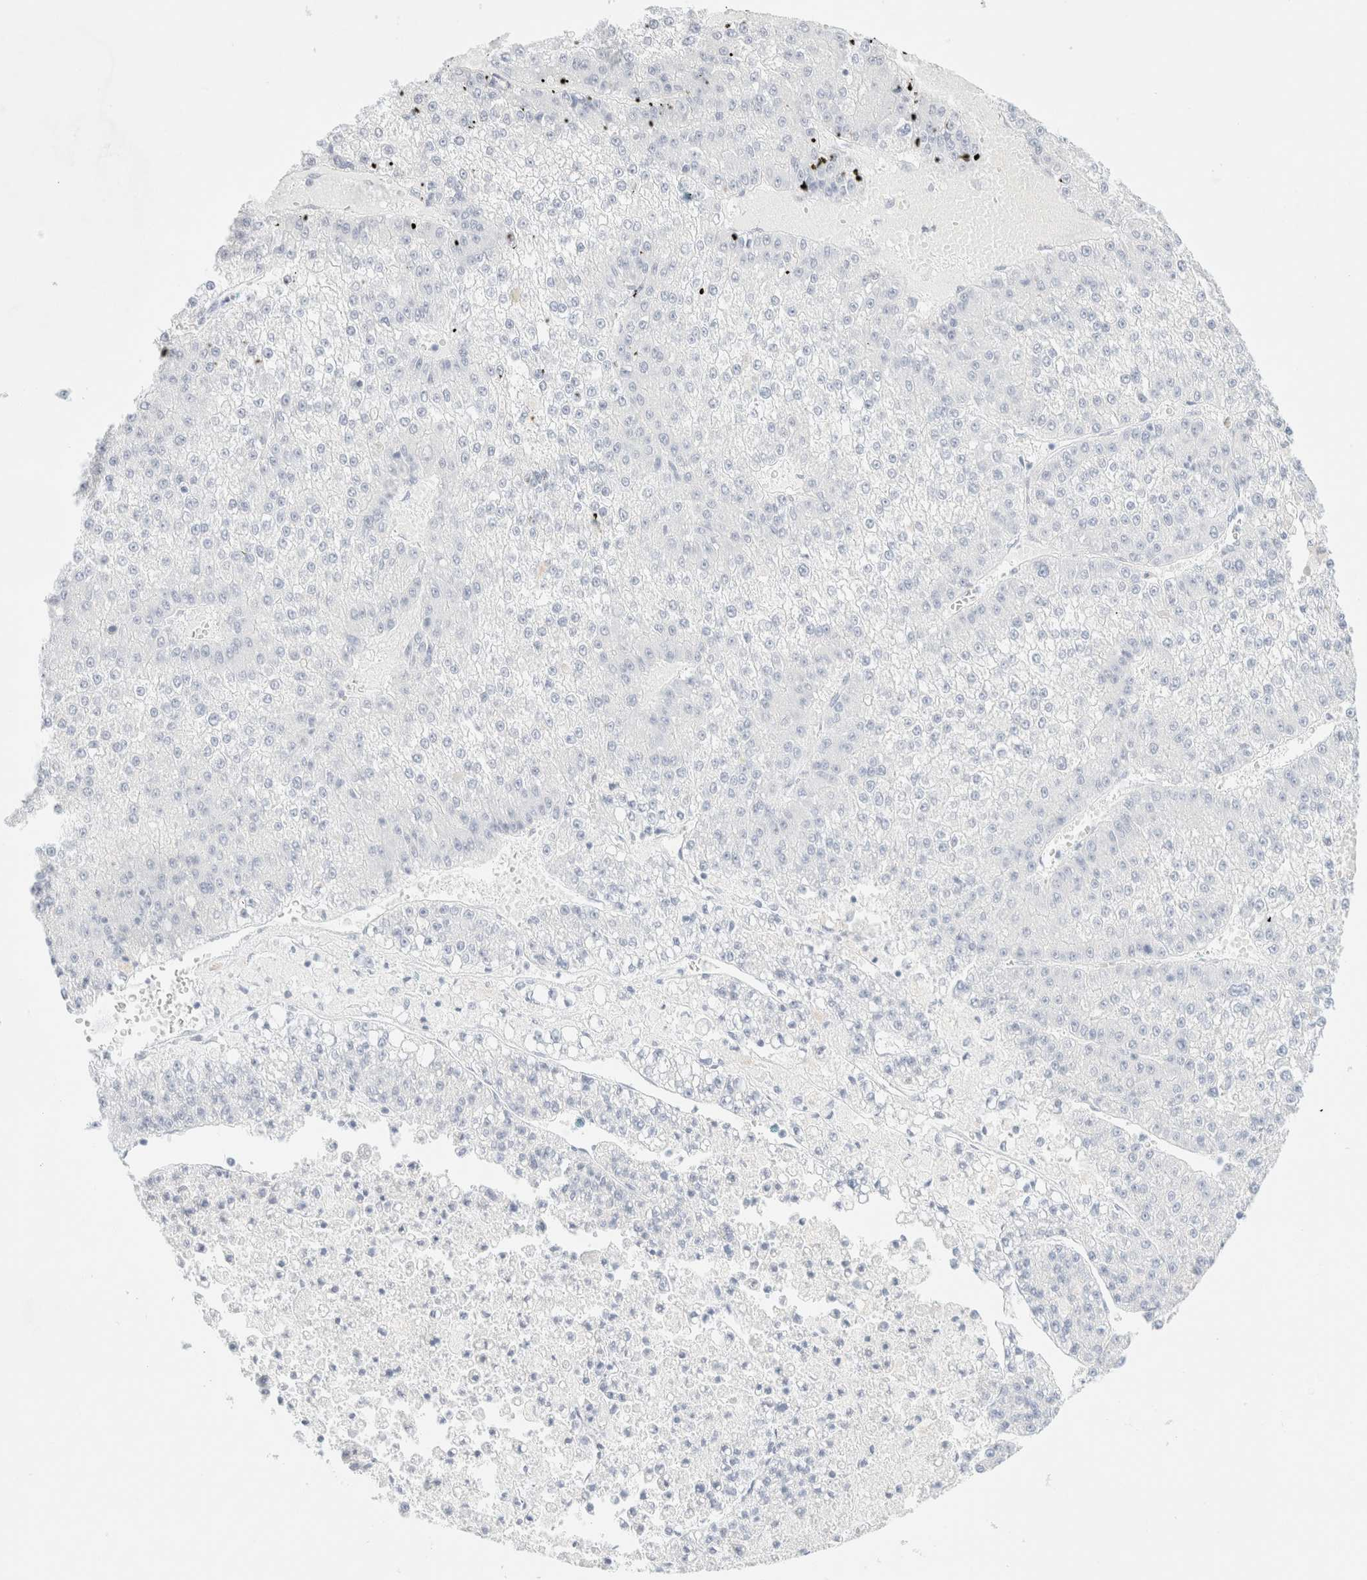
{"staining": {"intensity": "negative", "quantity": "none", "location": "none"}, "tissue": "liver cancer", "cell_type": "Tumor cells", "image_type": "cancer", "snomed": [{"axis": "morphology", "description": "Carcinoma, Hepatocellular, NOS"}, {"axis": "topography", "description": "Liver"}], "caption": "High power microscopy image of an immunohistochemistry (IHC) micrograph of hepatocellular carcinoma (liver), revealing no significant staining in tumor cells. (DAB (3,3'-diaminobenzidine) immunohistochemistry (IHC) with hematoxylin counter stain).", "gene": "KRT15", "patient": {"sex": "female", "age": 73}}